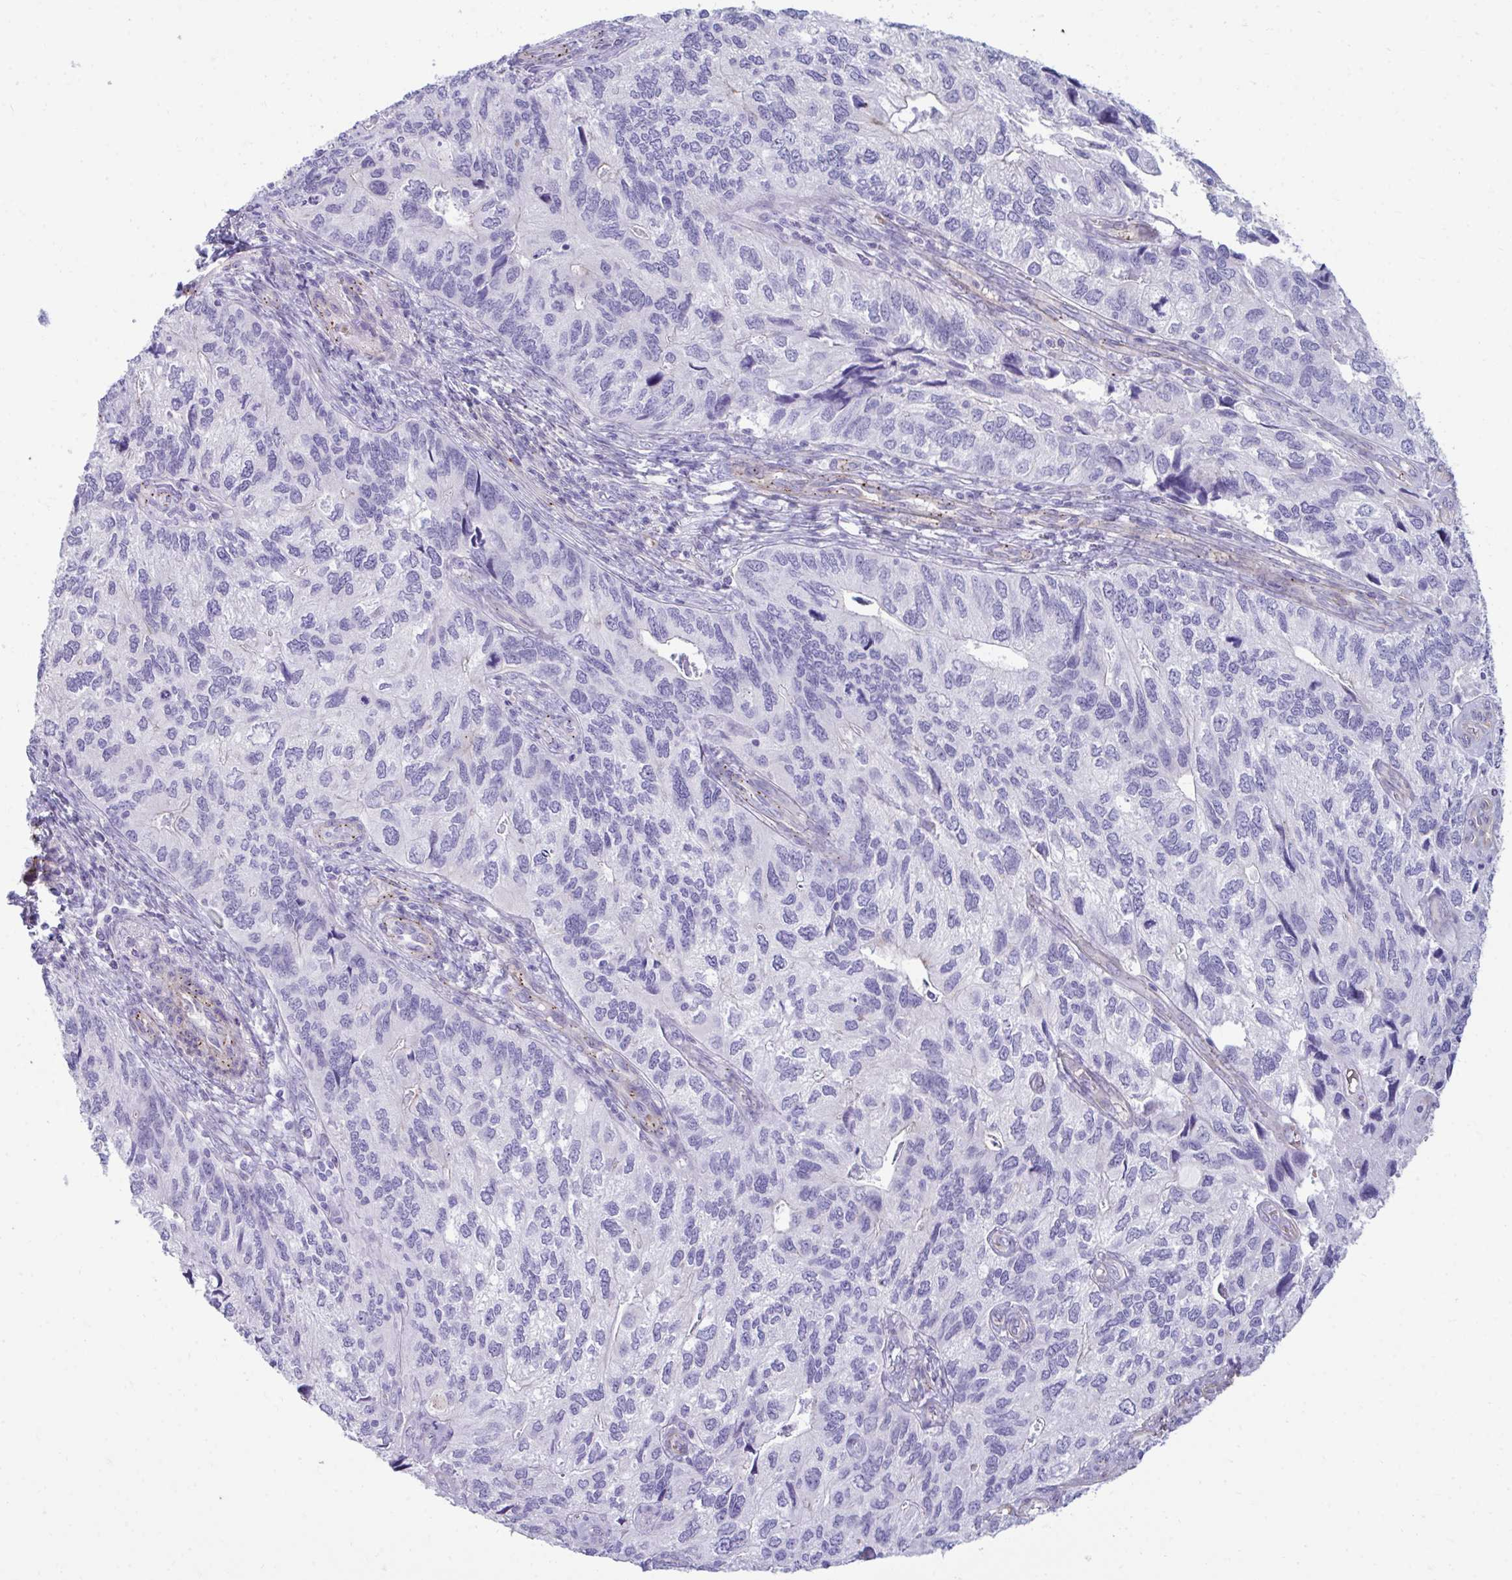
{"staining": {"intensity": "negative", "quantity": "none", "location": "none"}, "tissue": "endometrial cancer", "cell_type": "Tumor cells", "image_type": "cancer", "snomed": [{"axis": "morphology", "description": "Carcinoma, NOS"}, {"axis": "topography", "description": "Uterus"}], "caption": "The histopathology image shows no significant staining in tumor cells of endometrial cancer. (DAB (3,3'-diaminobenzidine) immunohistochemistry with hematoxylin counter stain).", "gene": "UBL3", "patient": {"sex": "female", "age": 76}}